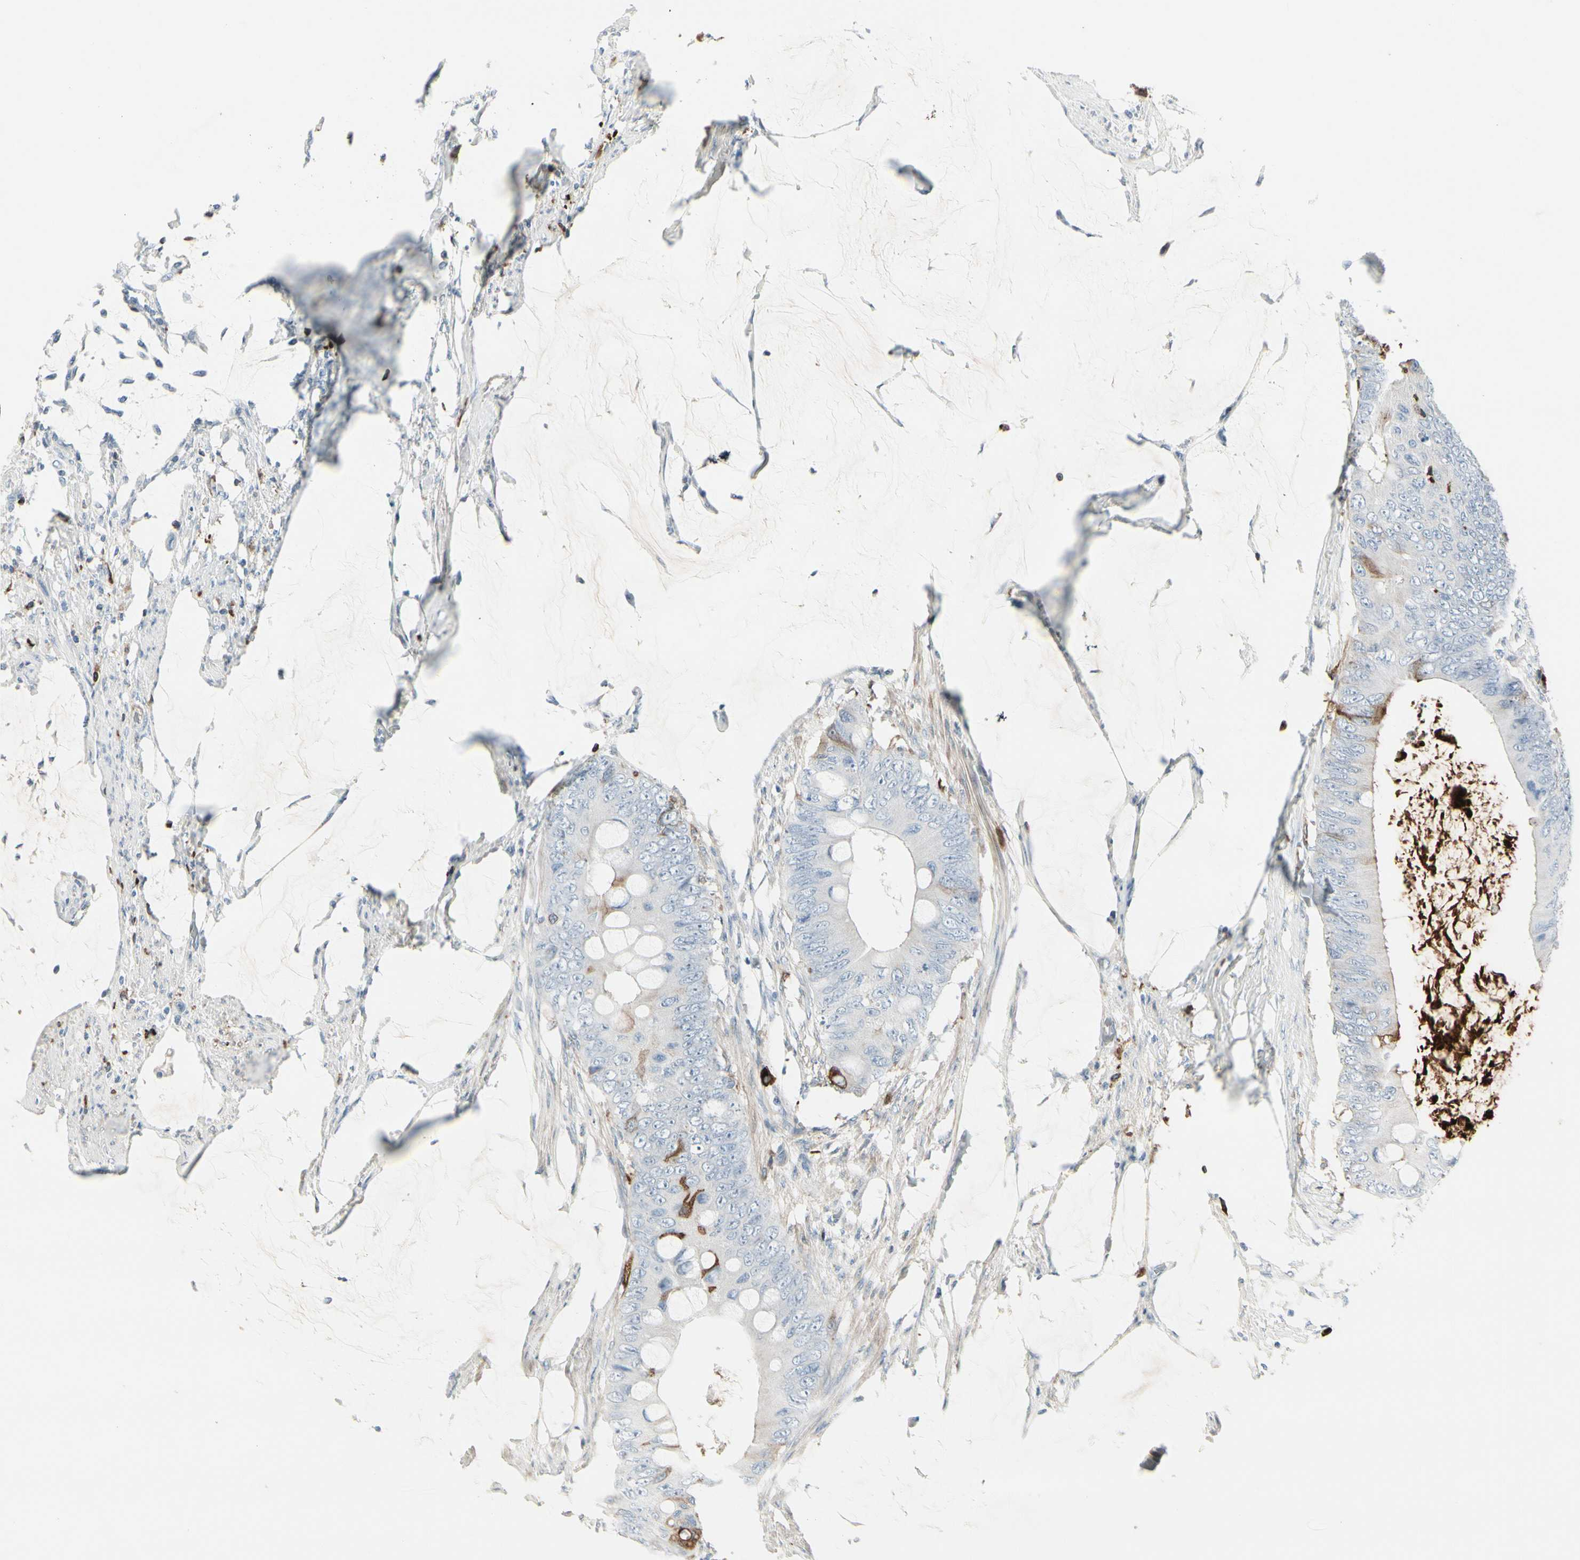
{"staining": {"intensity": "moderate", "quantity": "<25%", "location": "cytoplasmic/membranous"}, "tissue": "colorectal cancer", "cell_type": "Tumor cells", "image_type": "cancer", "snomed": [{"axis": "morphology", "description": "Adenocarcinoma, NOS"}, {"axis": "topography", "description": "Rectum"}], "caption": "Moderate cytoplasmic/membranous staining is appreciated in approximately <25% of tumor cells in colorectal cancer.", "gene": "IGHG1", "patient": {"sex": "female", "age": 77}}